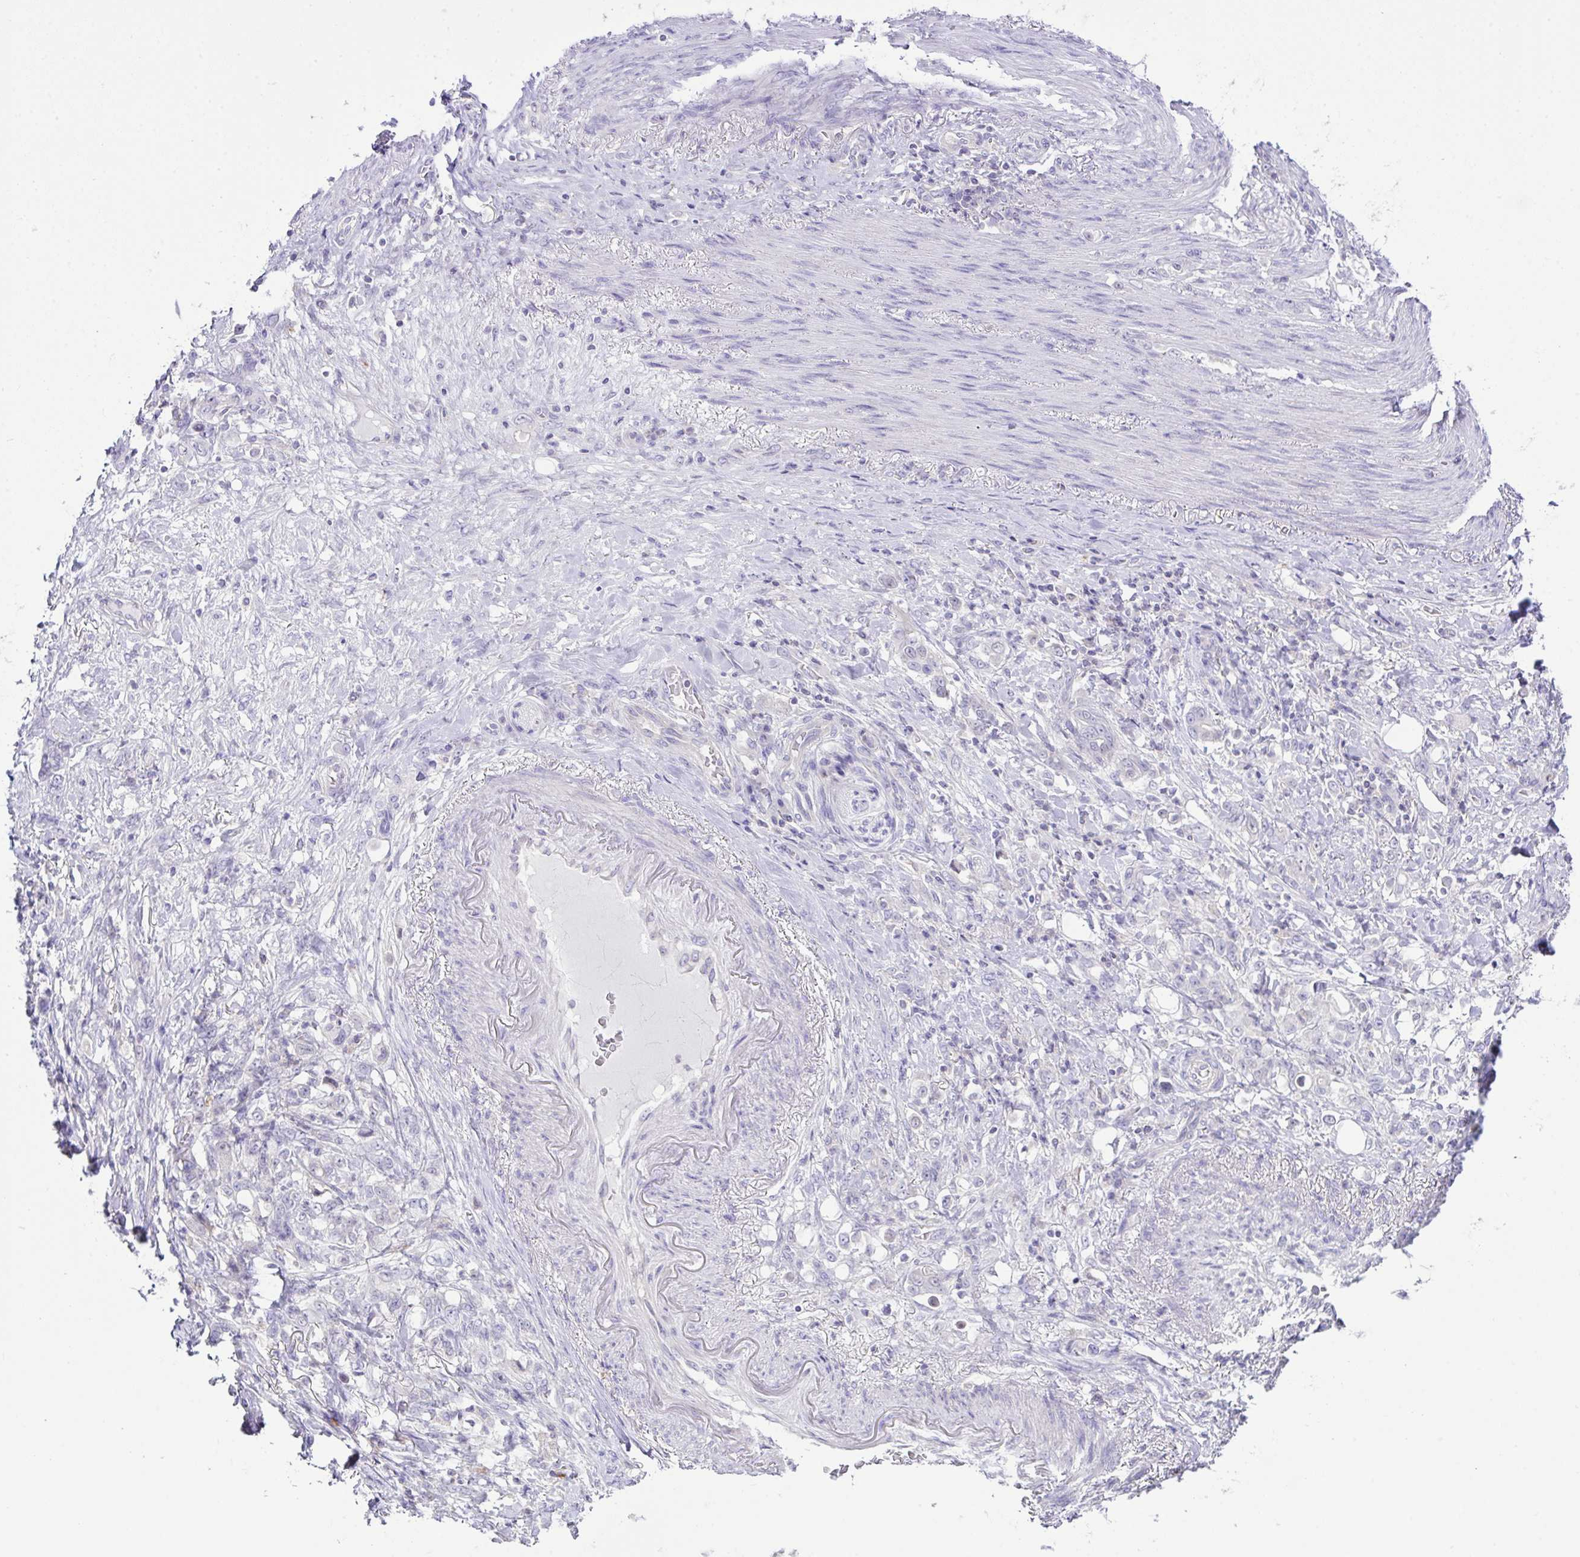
{"staining": {"intensity": "negative", "quantity": "none", "location": "none"}, "tissue": "stomach cancer", "cell_type": "Tumor cells", "image_type": "cancer", "snomed": [{"axis": "morphology", "description": "Adenocarcinoma, NOS"}, {"axis": "topography", "description": "Stomach"}], "caption": "DAB immunohistochemical staining of human stomach cancer (adenocarcinoma) shows no significant positivity in tumor cells. Nuclei are stained in blue.", "gene": "D2HGDH", "patient": {"sex": "female", "age": 79}}